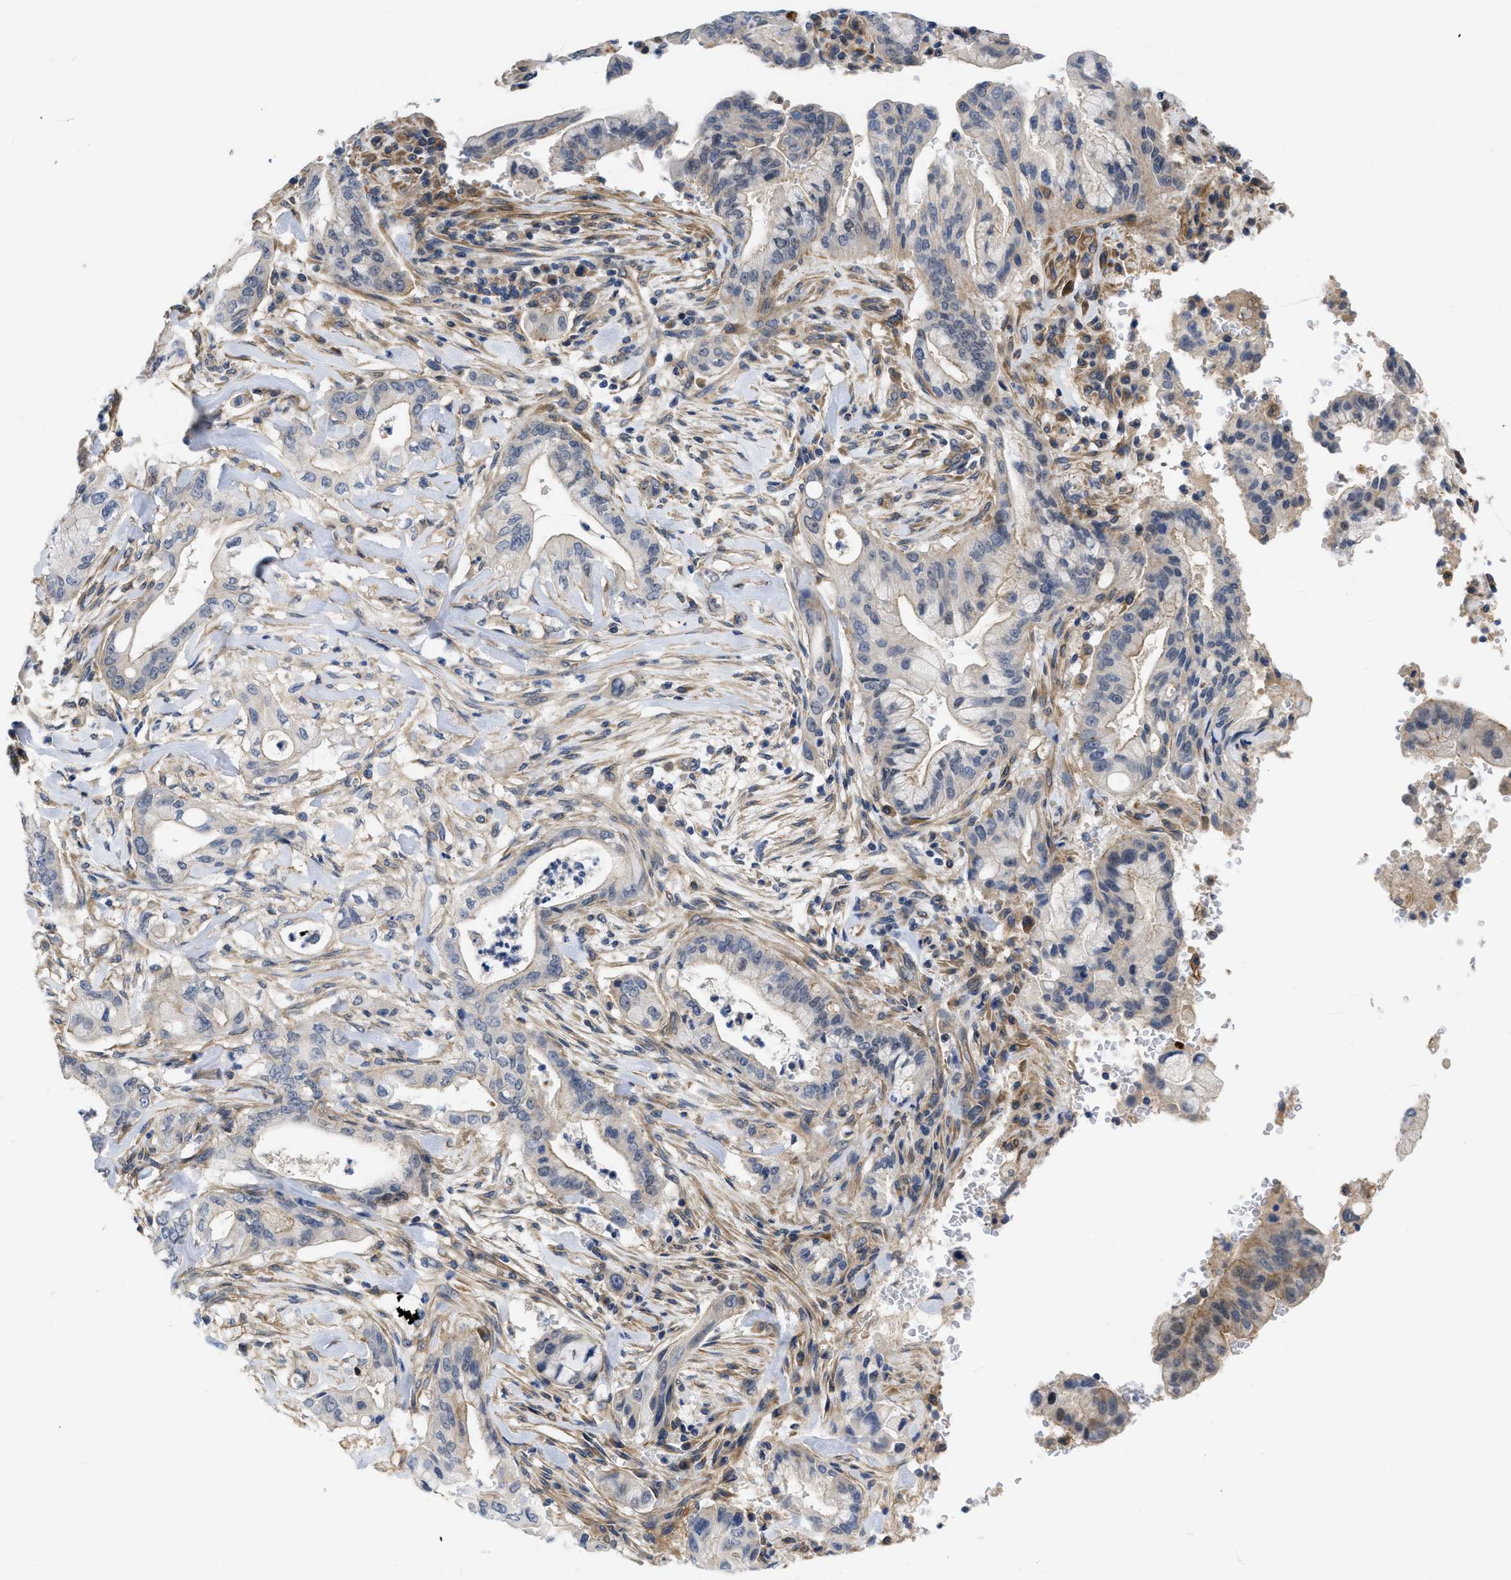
{"staining": {"intensity": "negative", "quantity": "none", "location": "none"}, "tissue": "pancreatic cancer", "cell_type": "Tumor cells", "image_type": "cancer", "snomed": [{"axis": "morphology", "description": "Adenocarcinoma, NOS"}, {"axis": "topography", "description": "Pancreas"}], "caption": "Photomicrograph shows no protein positivity in tumor cells of adenocarcinoma (pancreatic) tissue. (DAB (3,3'-diaminobenzidine) IHC, high magnification).", "gene": "ARHGEF26", "patient": {"sex": "female", "age": 73}}